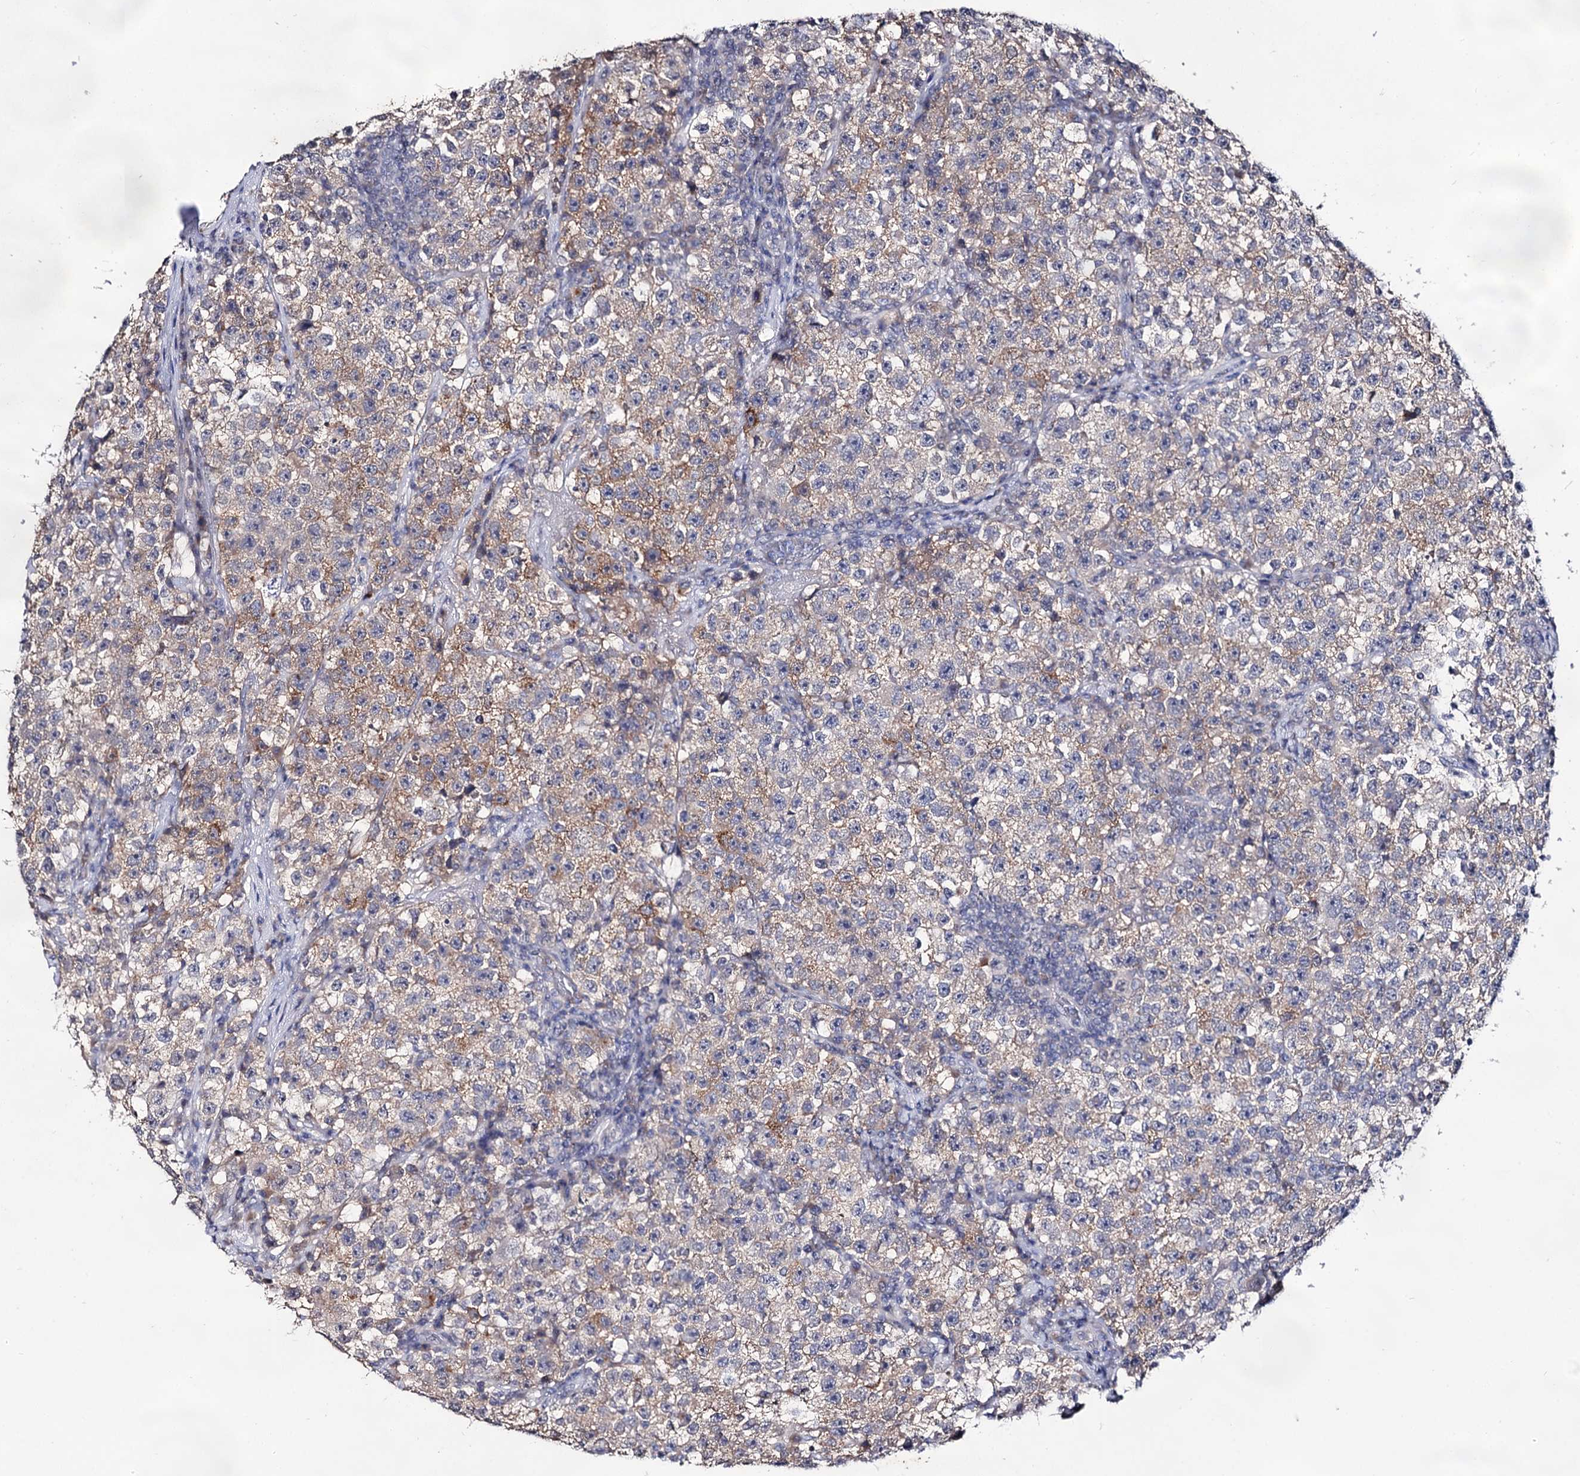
{"staining": {"intensity": "weak", "quantity": "25%-75%", "location": "cytoplasmic/membranous"}, "tissue": "testis cancer", "cell_type": "Tumor cells", "image_type": "cancer", "snomed": [{"axis": "morphology", "description": "Seminoma, NOS"}, {"axis": "topography", "description": "Testis"}], "caption": "Testis cancer (seminoma) stained with IHC exhibits weak cytoplasmic/membranous expression in approximately 25%-75% of tumor cells.", "gene": "ARFIP2", "patient": {"sex": "male", "age": 22}}